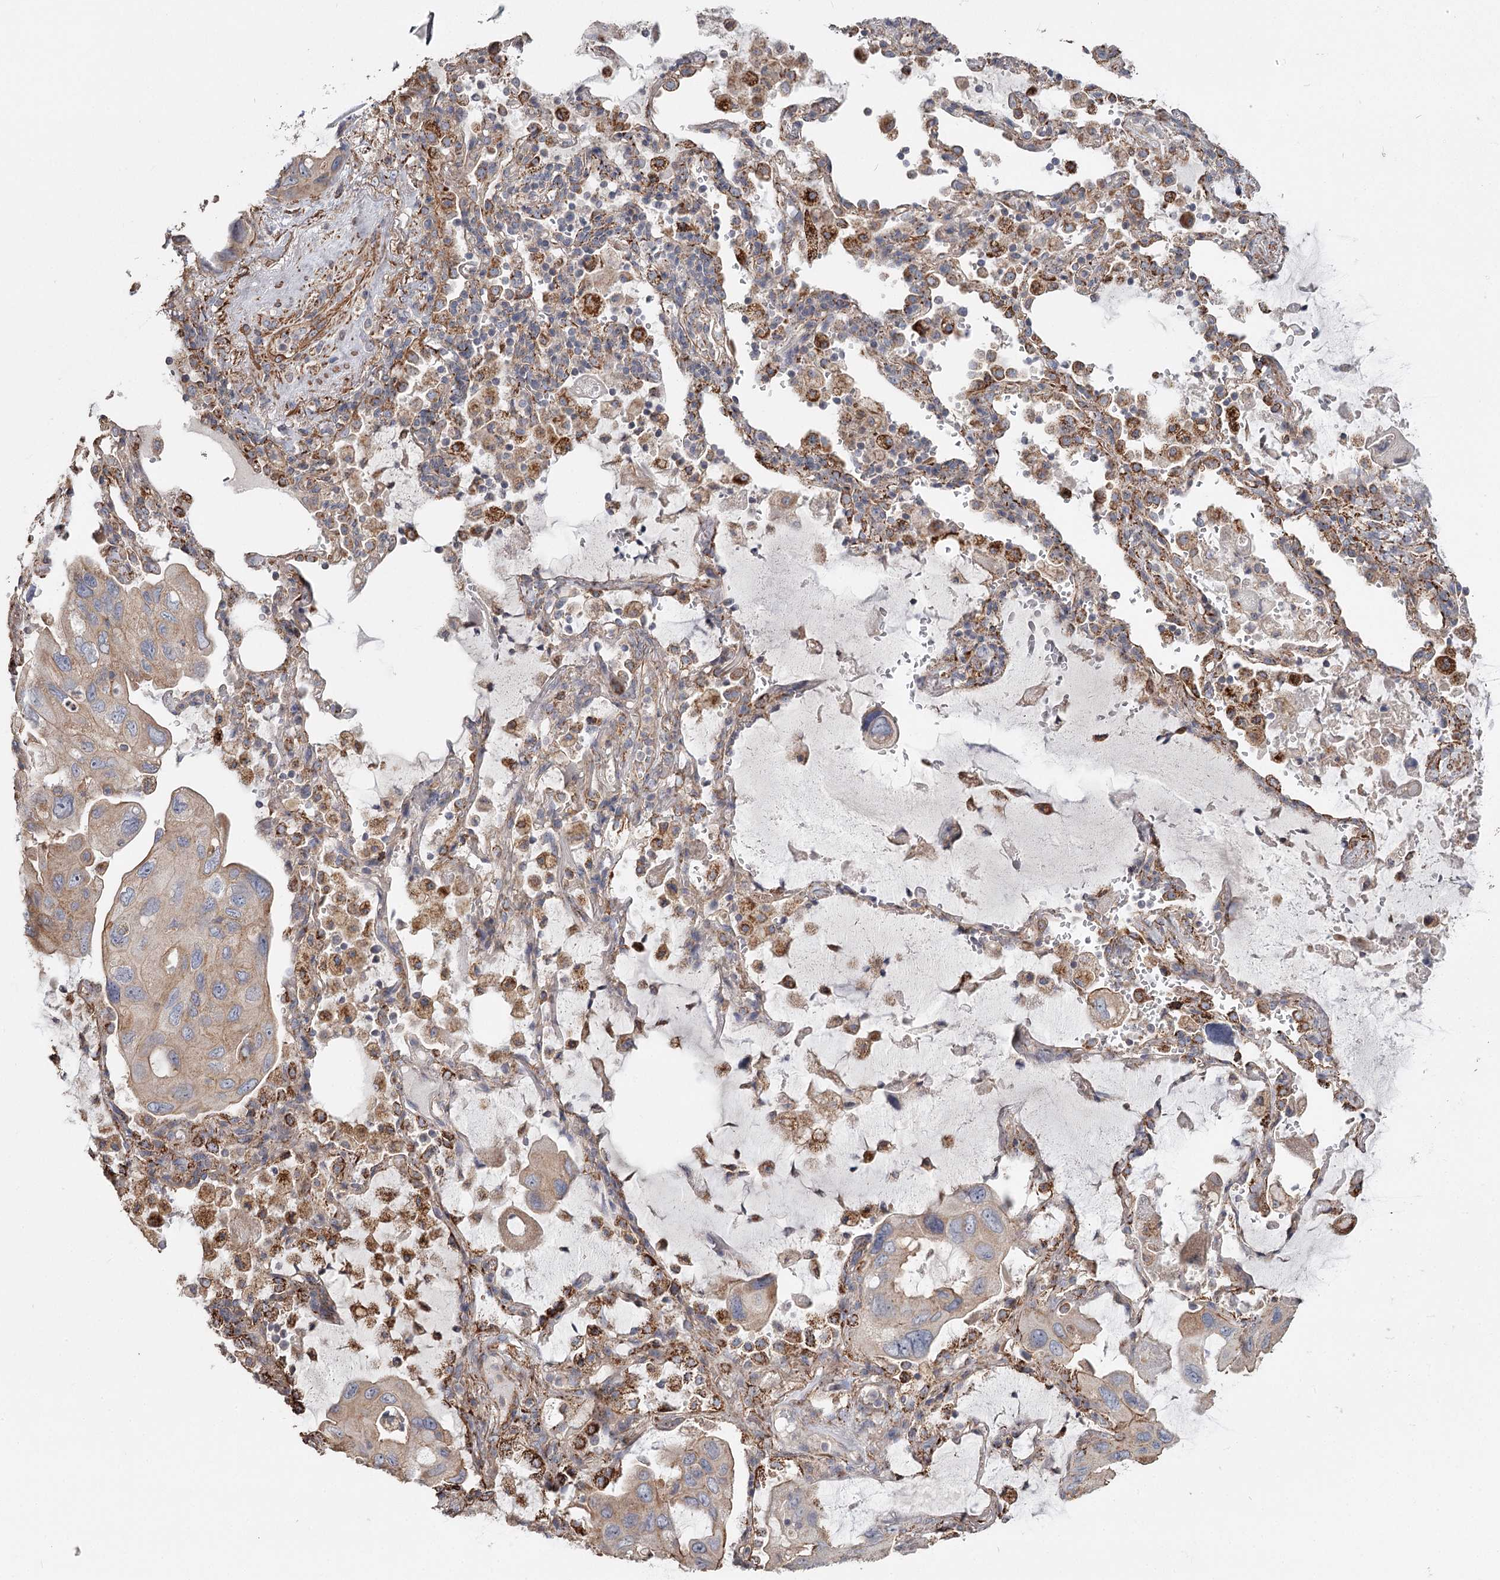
{"staining": {"intensity": "weak", "quantity": "25%-75%", "location": "cytoplasmic/membranous"}, "tissue": "lung cancer", "cell_type": "Tumor cells", "image_type": "cancer", "snomed": [{"axis": "morphology", "description": "Squamous cell carcinoma, NOS"}, {"axis": "topography", "description": "Lung"}], "caption": "Squamous cell carcinoma (lung) was stained to show a protein in brown. There is low levels of weak cytoplasmic/membranous staining in about 25%-75% of tumor cells. The staining was performed using DAB to visualize the protein expression in brown, while the nuclei were stained in blue with hematoxylin (Magnification: 20x).", "gene": "DHRS9", "patient": {"sex": "female", "age": 73}}